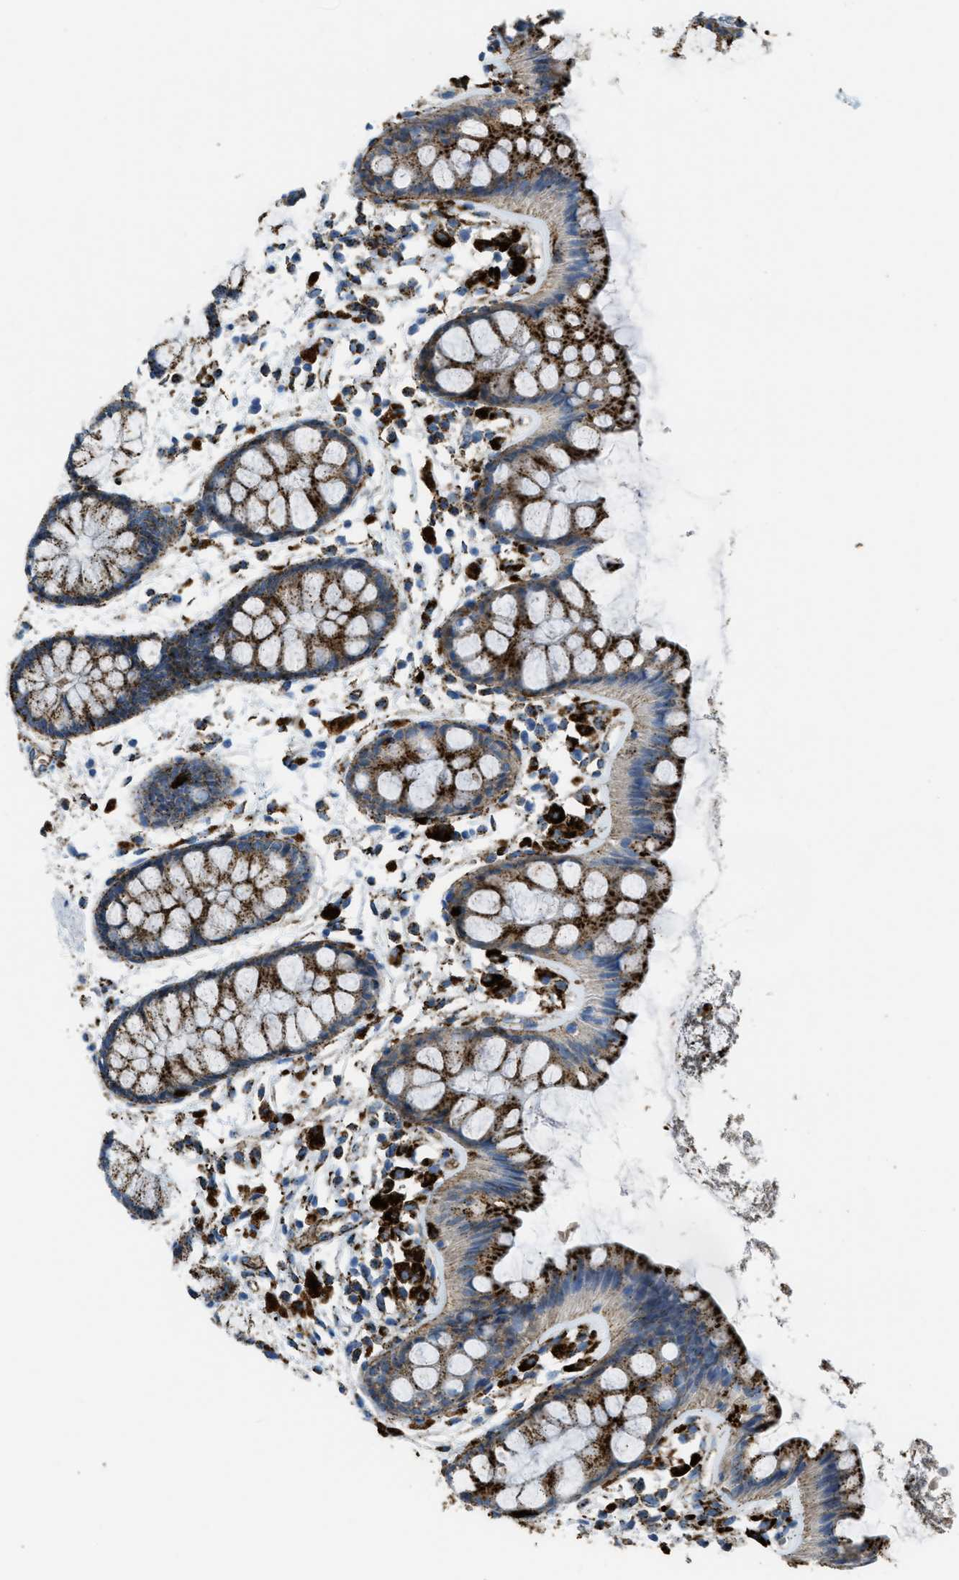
{"staining": {"intensity": "strong", "quantity": ">75%", "location": "cytoplasmic/membranous"}, "tissue": "rectum", "cell_type": "Glandular cells", "image_type": "normal", "snomed": [{"axis": "morphology", "description": "Normal tissue, NOS"}, {"axis": "topography", "description": "Rectum"}], "caption": "An immunohistochemistry (IHC) histopathology image of unremarkable tissue is shown. Protein staining in brown shows strong cytoplasmic/membranous positivity in rectum within glandular cells.", "gene": "SCARB2", "patient": {"sex": "female", "age": 66}}